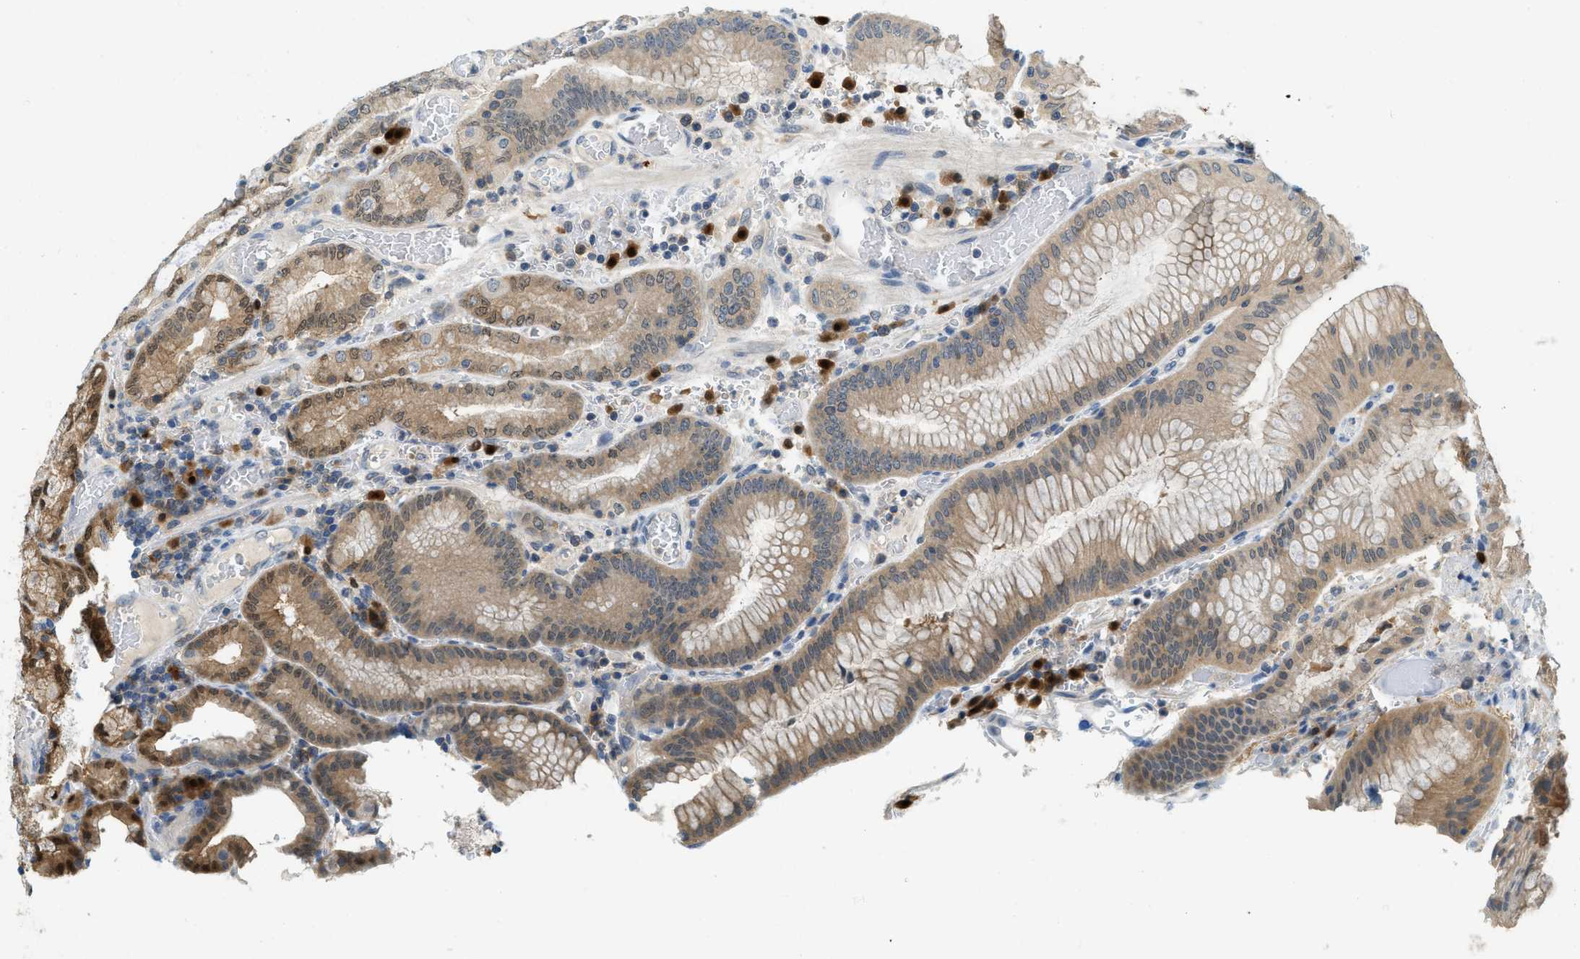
{"staining": {"intensity": "moderate", "quantity": "25%-75%", "location": "cytoplasmic/membranous,nuclear"}, "tissue": "stomach", "cell_type": "Glandular cells", "image_type": "normal", "snomed": [{"axis": "morphology", "description": "Normal tissue, NOS"}, {"axis": "morphology", "description": "Carcinoid, malignant, NOS"}, {"axis": "topography", "description": "Stomach, upper"}], "caption": "This is a histology image of immunohistochemistry staining of benign stomach, which shows moderate positivity in the cytoplasmic/membranous,nuclear of glandular cells.", "gene": "GMPPB", "patient": {"sex": "male", "age": 39}}